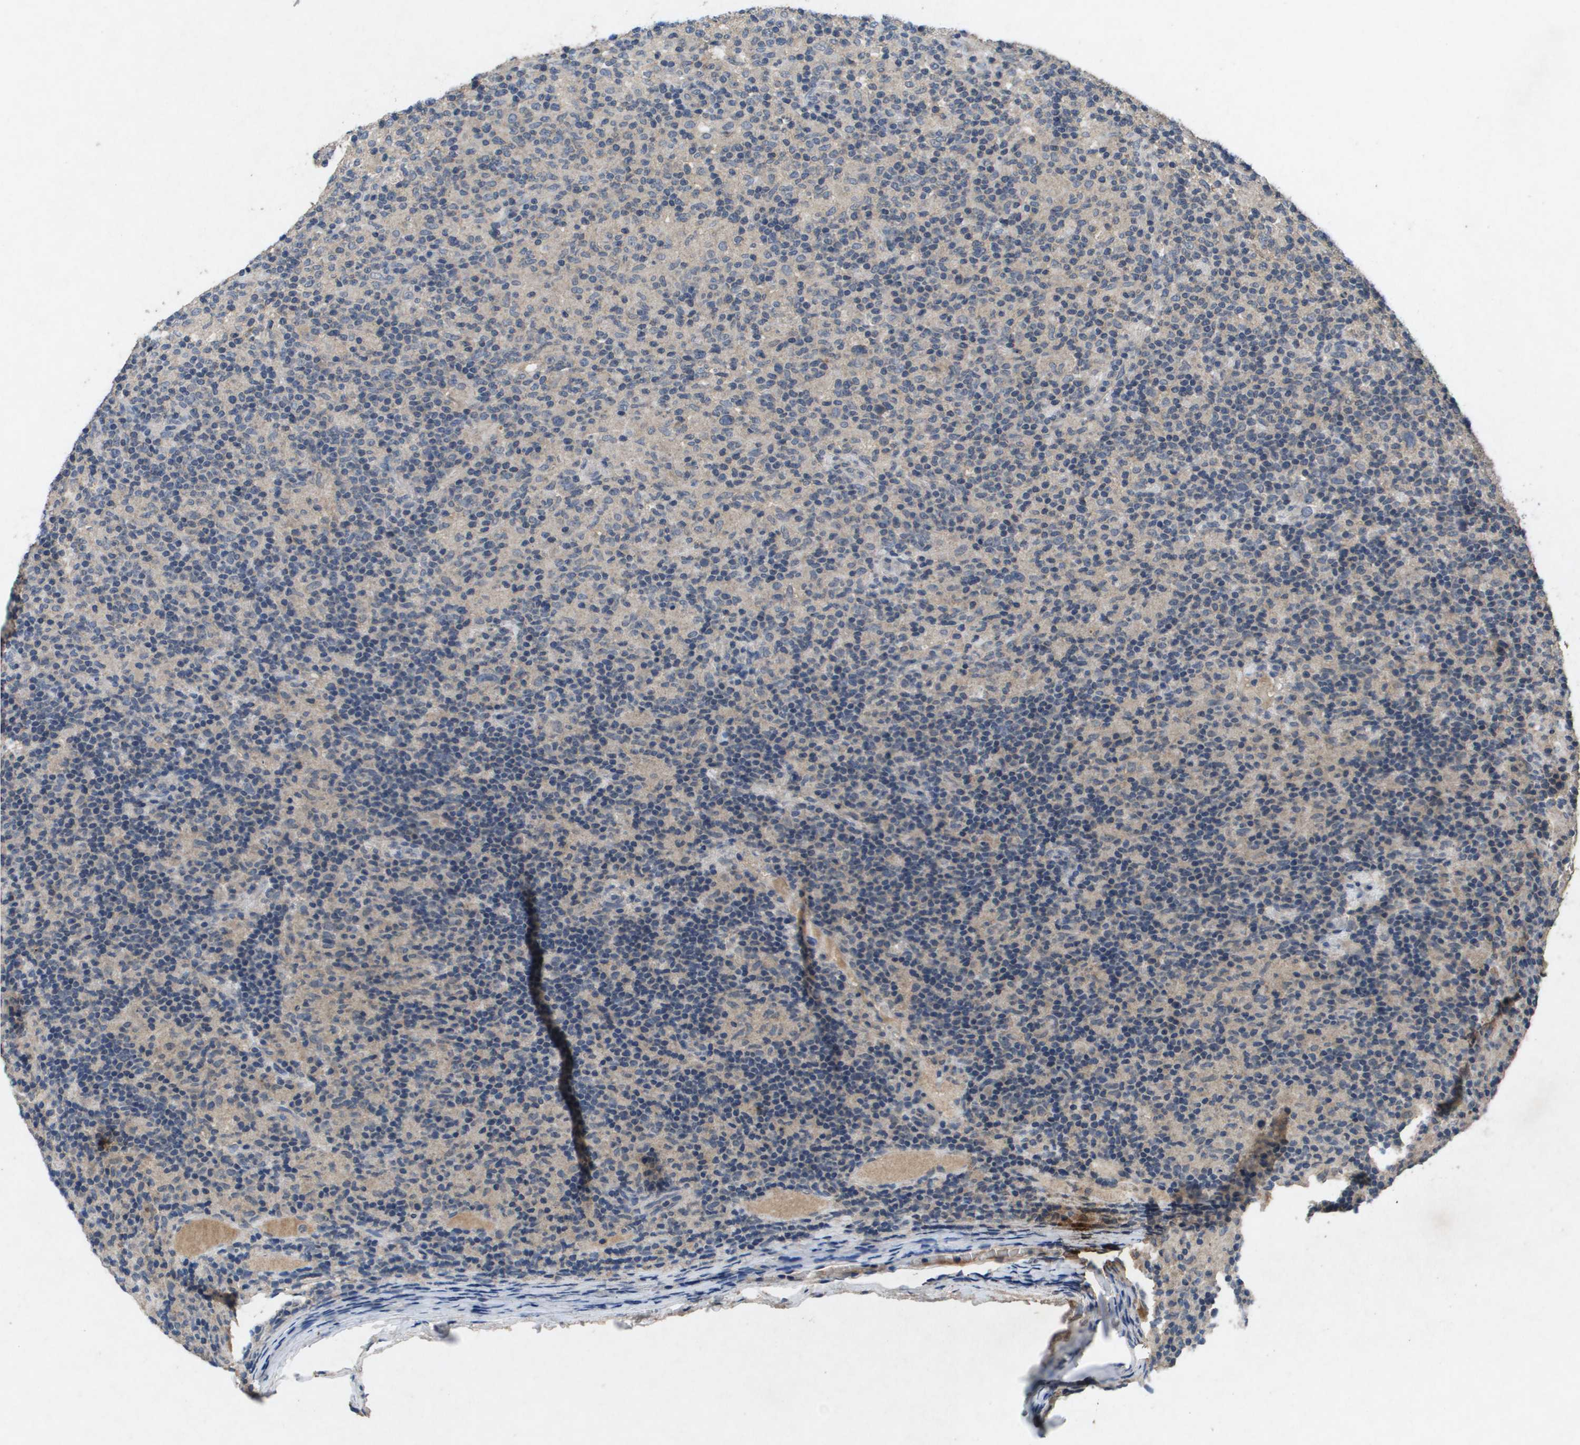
{"staining": {"intensity": "negative", "quantity": "none", "location": "none"}, "tissue": "lymphoma", "cell_type": "Tumor cells", "image_type": "cancer", "snomed": [{"axis": "morphology", "description": "Hodgkin's disease, NOS"}, {"axis": "topography", "description": "Lymph node"}], "caption": "The photomicrograph displays no significant positivity in tumor cells of Hodgkin's disease.", "gene": "PROC", "patient": {"sex": "male", "age": 70}}